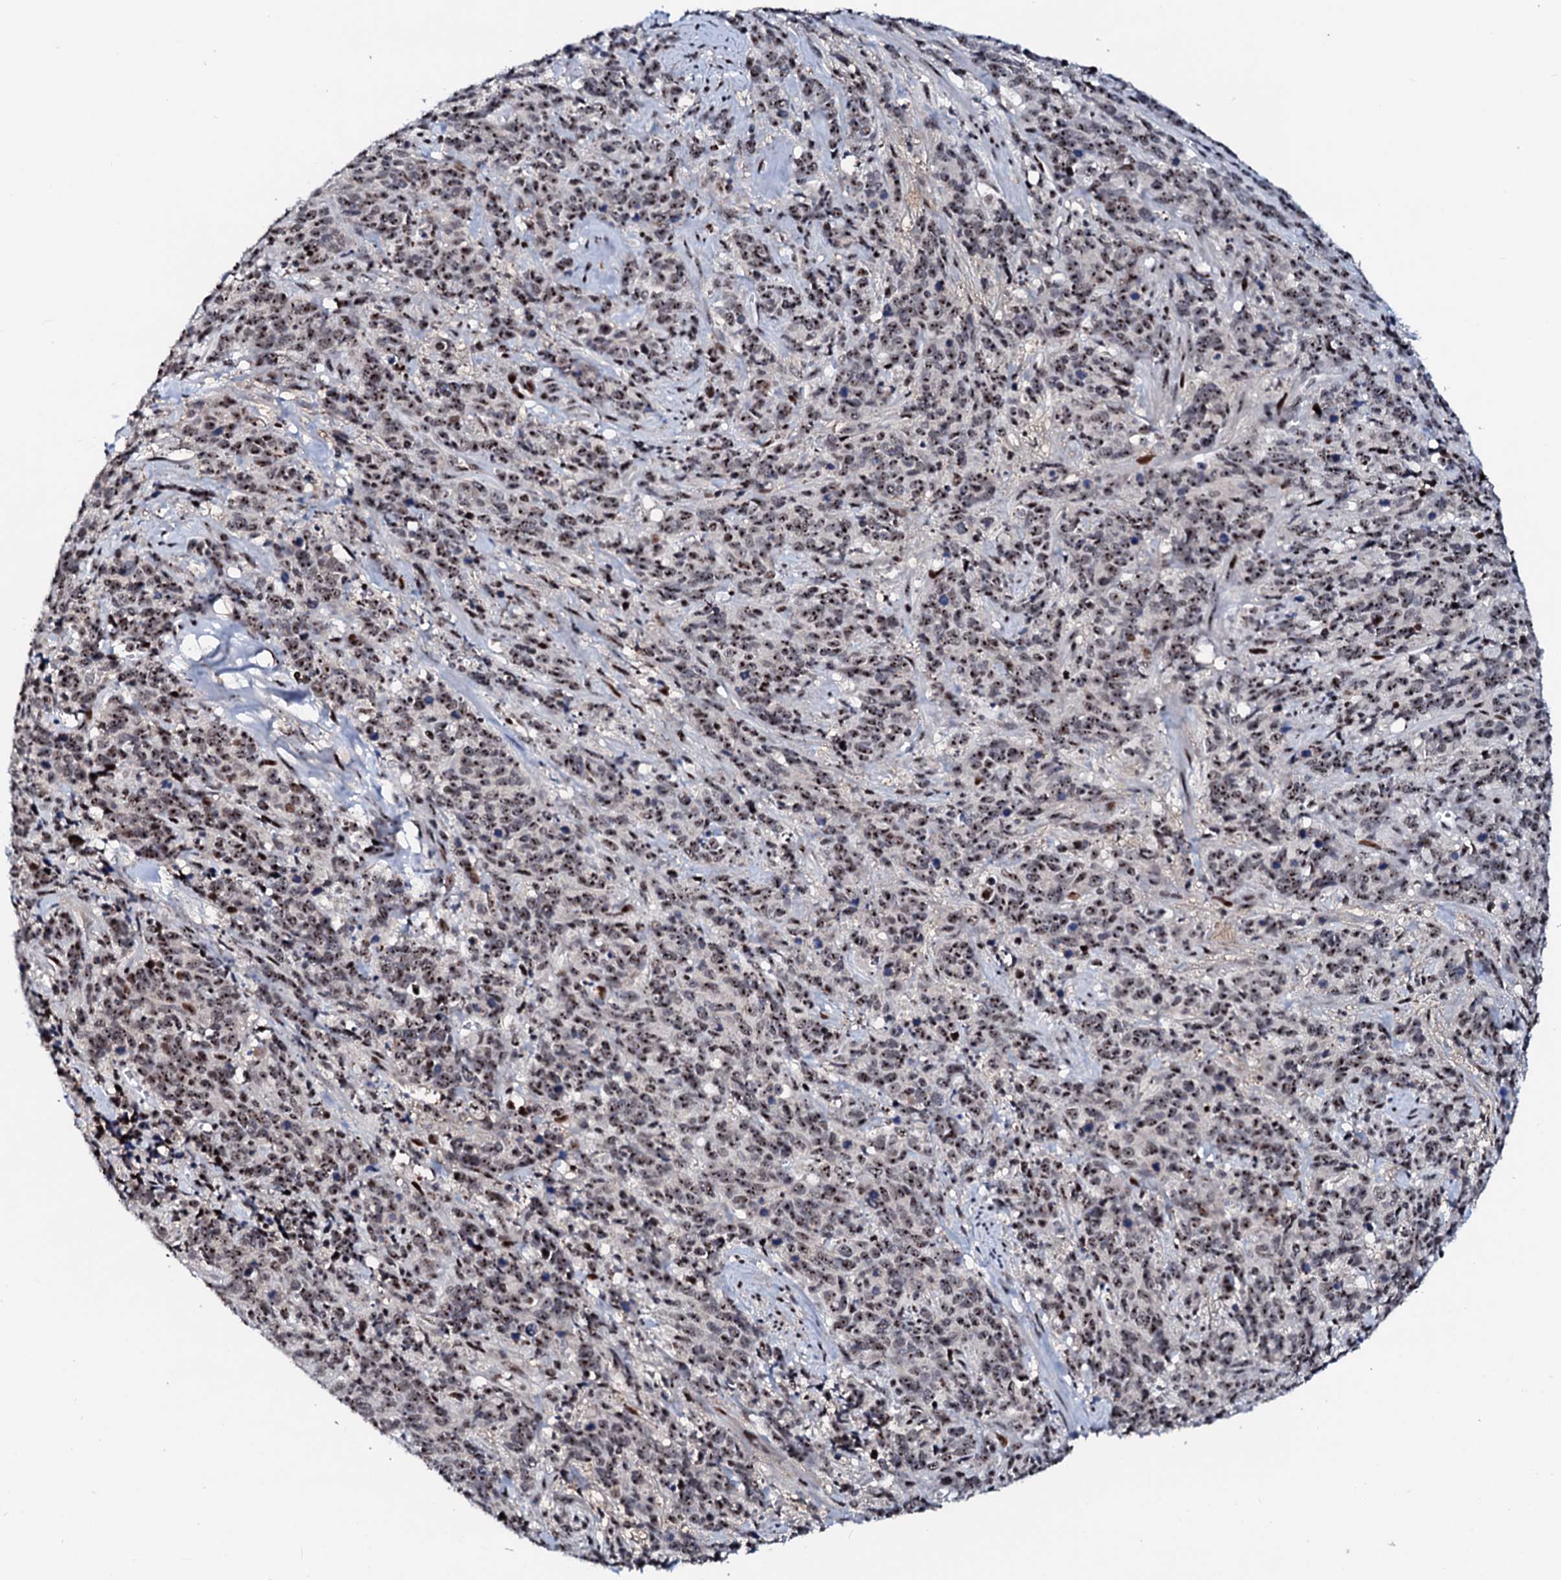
{"staining": {"intensity": "moderate", "quantity": ">75%", "location": "nuclear"}, "tissue": "cervical cancer", "cell_type": "Tumor cells", "image_type": "cancer", "snomed": [{"axis": "morphology", "description": "Squamous cell carcinoma, NOS"}, {"axis": "topography", "description": "Cervix"}], "caption": "Immunohistochemical staining of squamous cell carcinoma (cervical) demonstrates moderate nuclear protein positivity in about >75% of tumor cells.", "gene": "NEUROG3", "patient": {"sex": "female", "age": 60}}